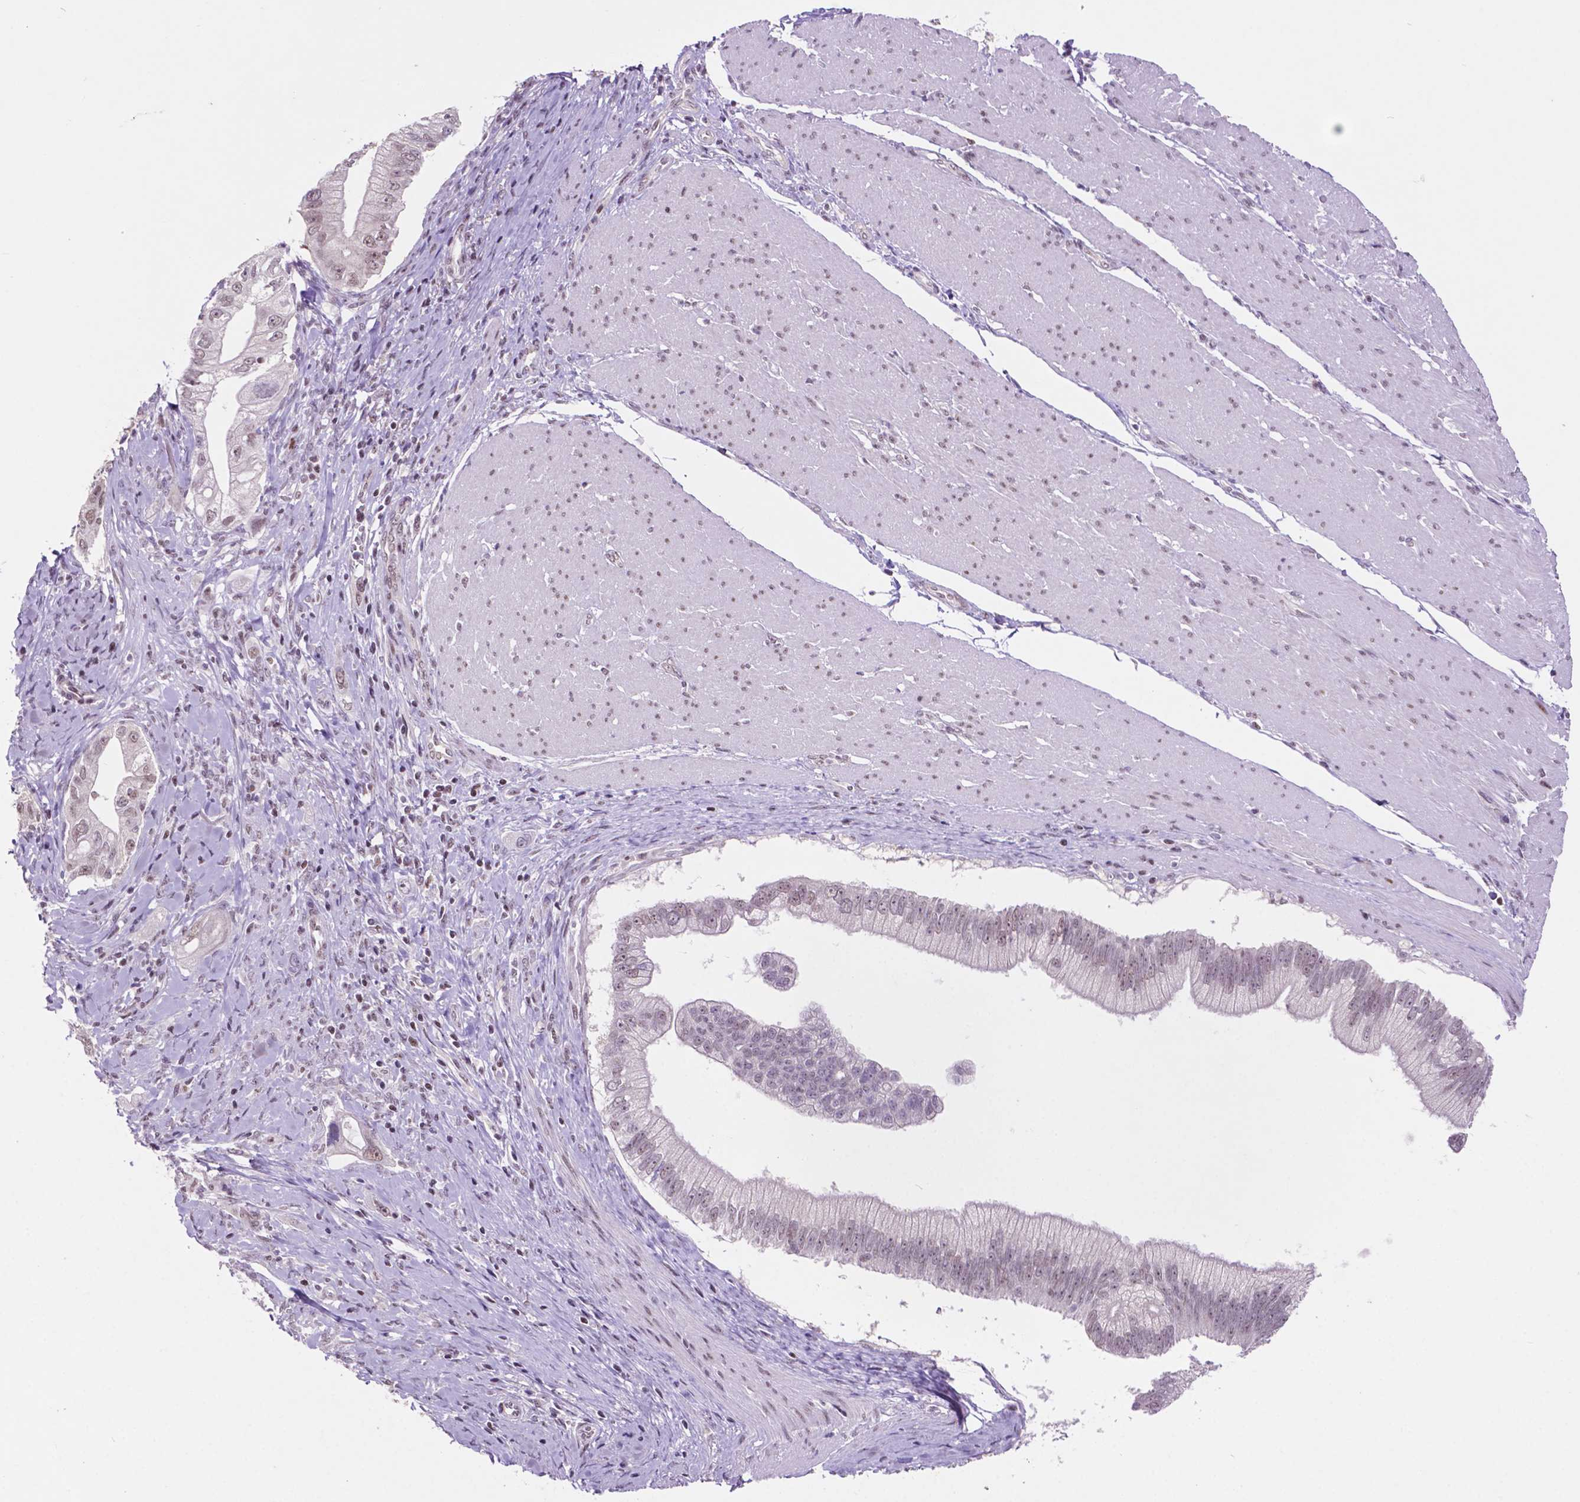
{"staining": {"intensity": "weak", "quantity": "25%-75%", "location": "nuclear"}, "tissue": "pancreatic cancer", "cell_type": "Tumor cells", "image_type": "cancer", "snomed": [{"axis": "morphology", "description": "Adenocarcinoma, NOS"}, {"axis": "topography", "description": "Pancreas"}], "caption": "A brown stain highlights weak nuclear expression of a protein in pancreatic cancer tumor cells.", "gene": "NCOR1", "patient": {"sex": "male", "age": 70}}